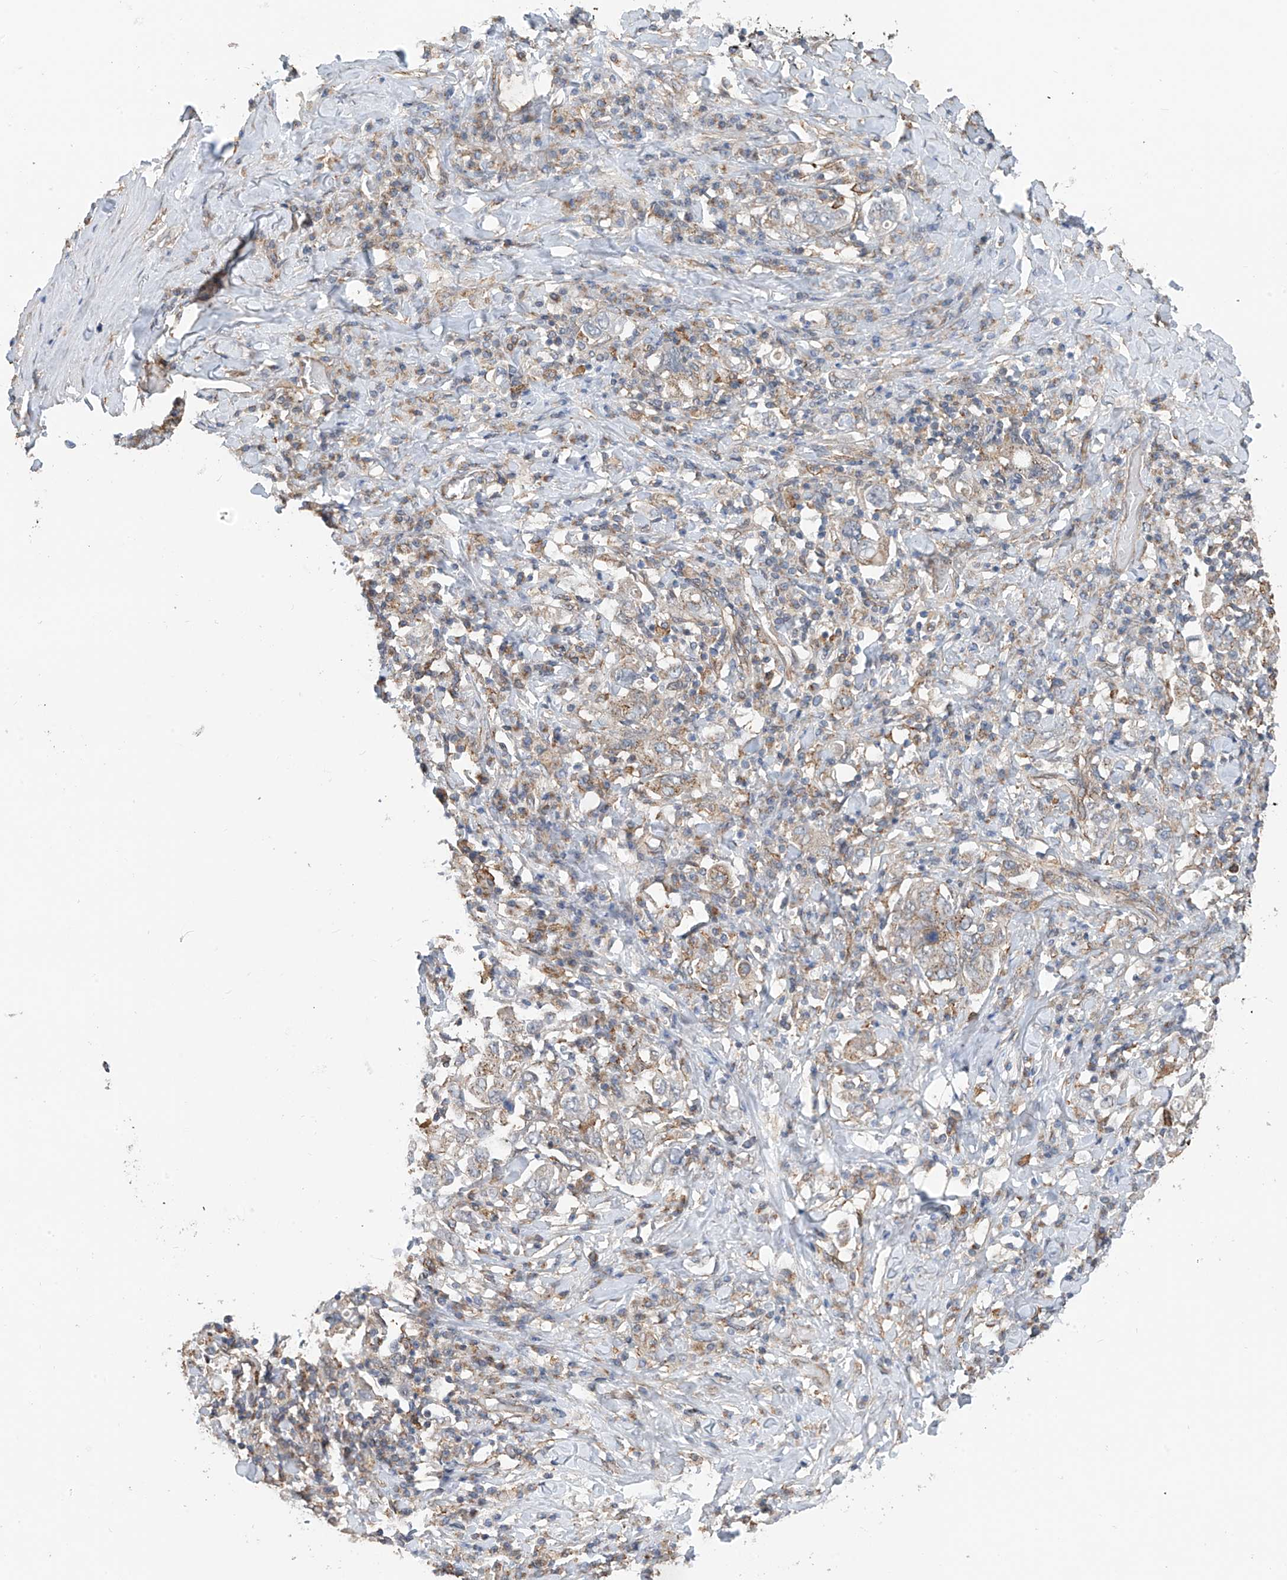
{"staining": {"intensity": "weak", "quantity": ">75%", "location": "cytoplasmic/membranous"}, "tissue": "stomach cancer", "cell_type": "Tumor cells", "image_type": "cancer", "snomed": [{"axis": "morphology", "description": "Adenocarcinoma, NOS"}, {"axis": "topography", "description": "Stomach, upper"}], "caption": "Adenocarcinoma (stomach) stained for a protein exhibits weak cytoplasmic/membranous positivity in tumor cells.", "gene": "ZNF189", "patient": {"sex": "male", "age": 62}}